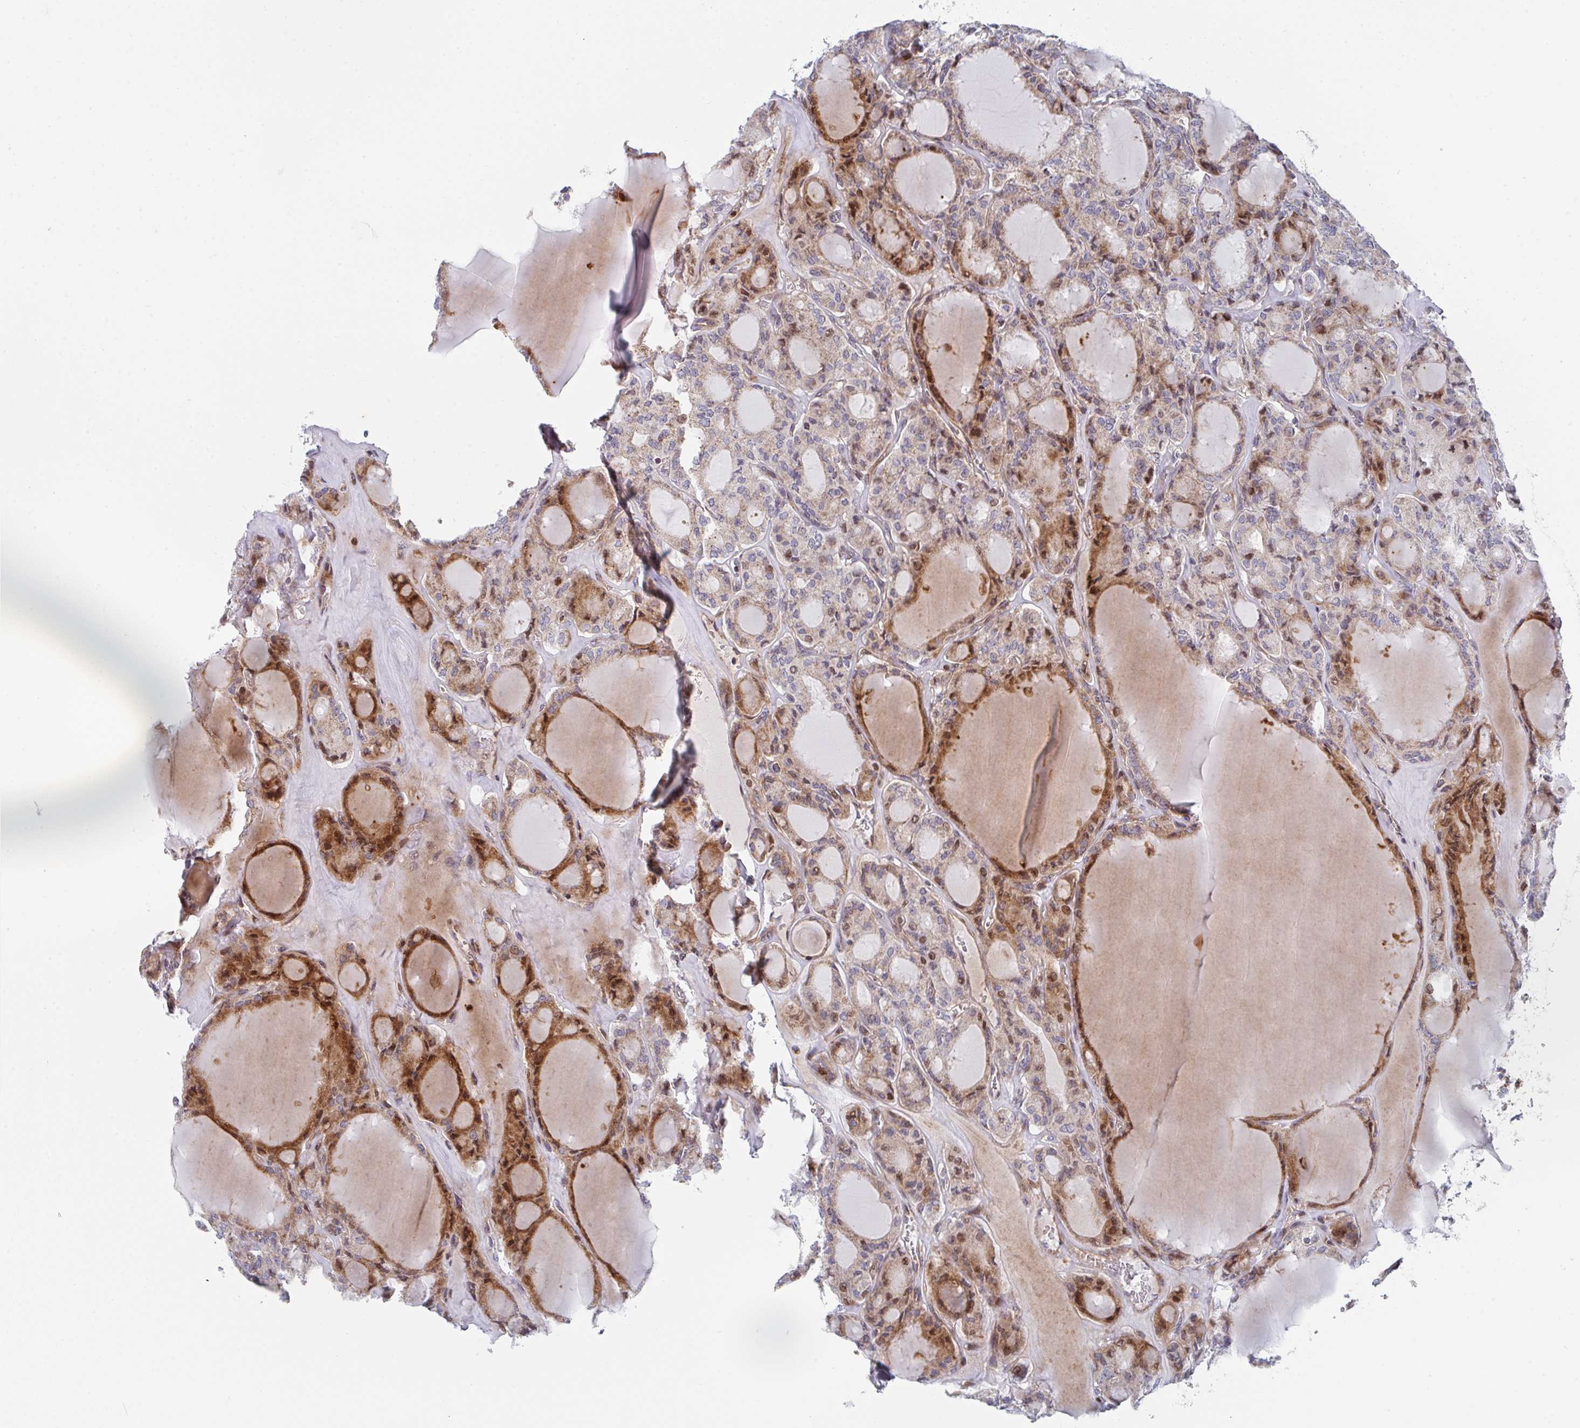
{"staining": {"intensity": "moderate", "quantity": "25%-75%", "location": "cytoplasmic/membranous,nuclear"}, "tissue": "thyroid cancer", "cell_type": "Tumor cells", "image_type": "cancer", "snomed": [{"axis": "morphology", "description": "Follicular adenoma carcinoma, NOS"}, {"axis": "topography", "description": "Thyroid gland"}], "caption": "The histopathology image displays staining of thyroid cancer (follicular adenoma carcinoma), revealing moderate cytoplasmic/membranous and nuclear protein expression (brown color) within tumor cells.", "gene": "ZNF644", "patient": {"sex": "female", "age": 63}}